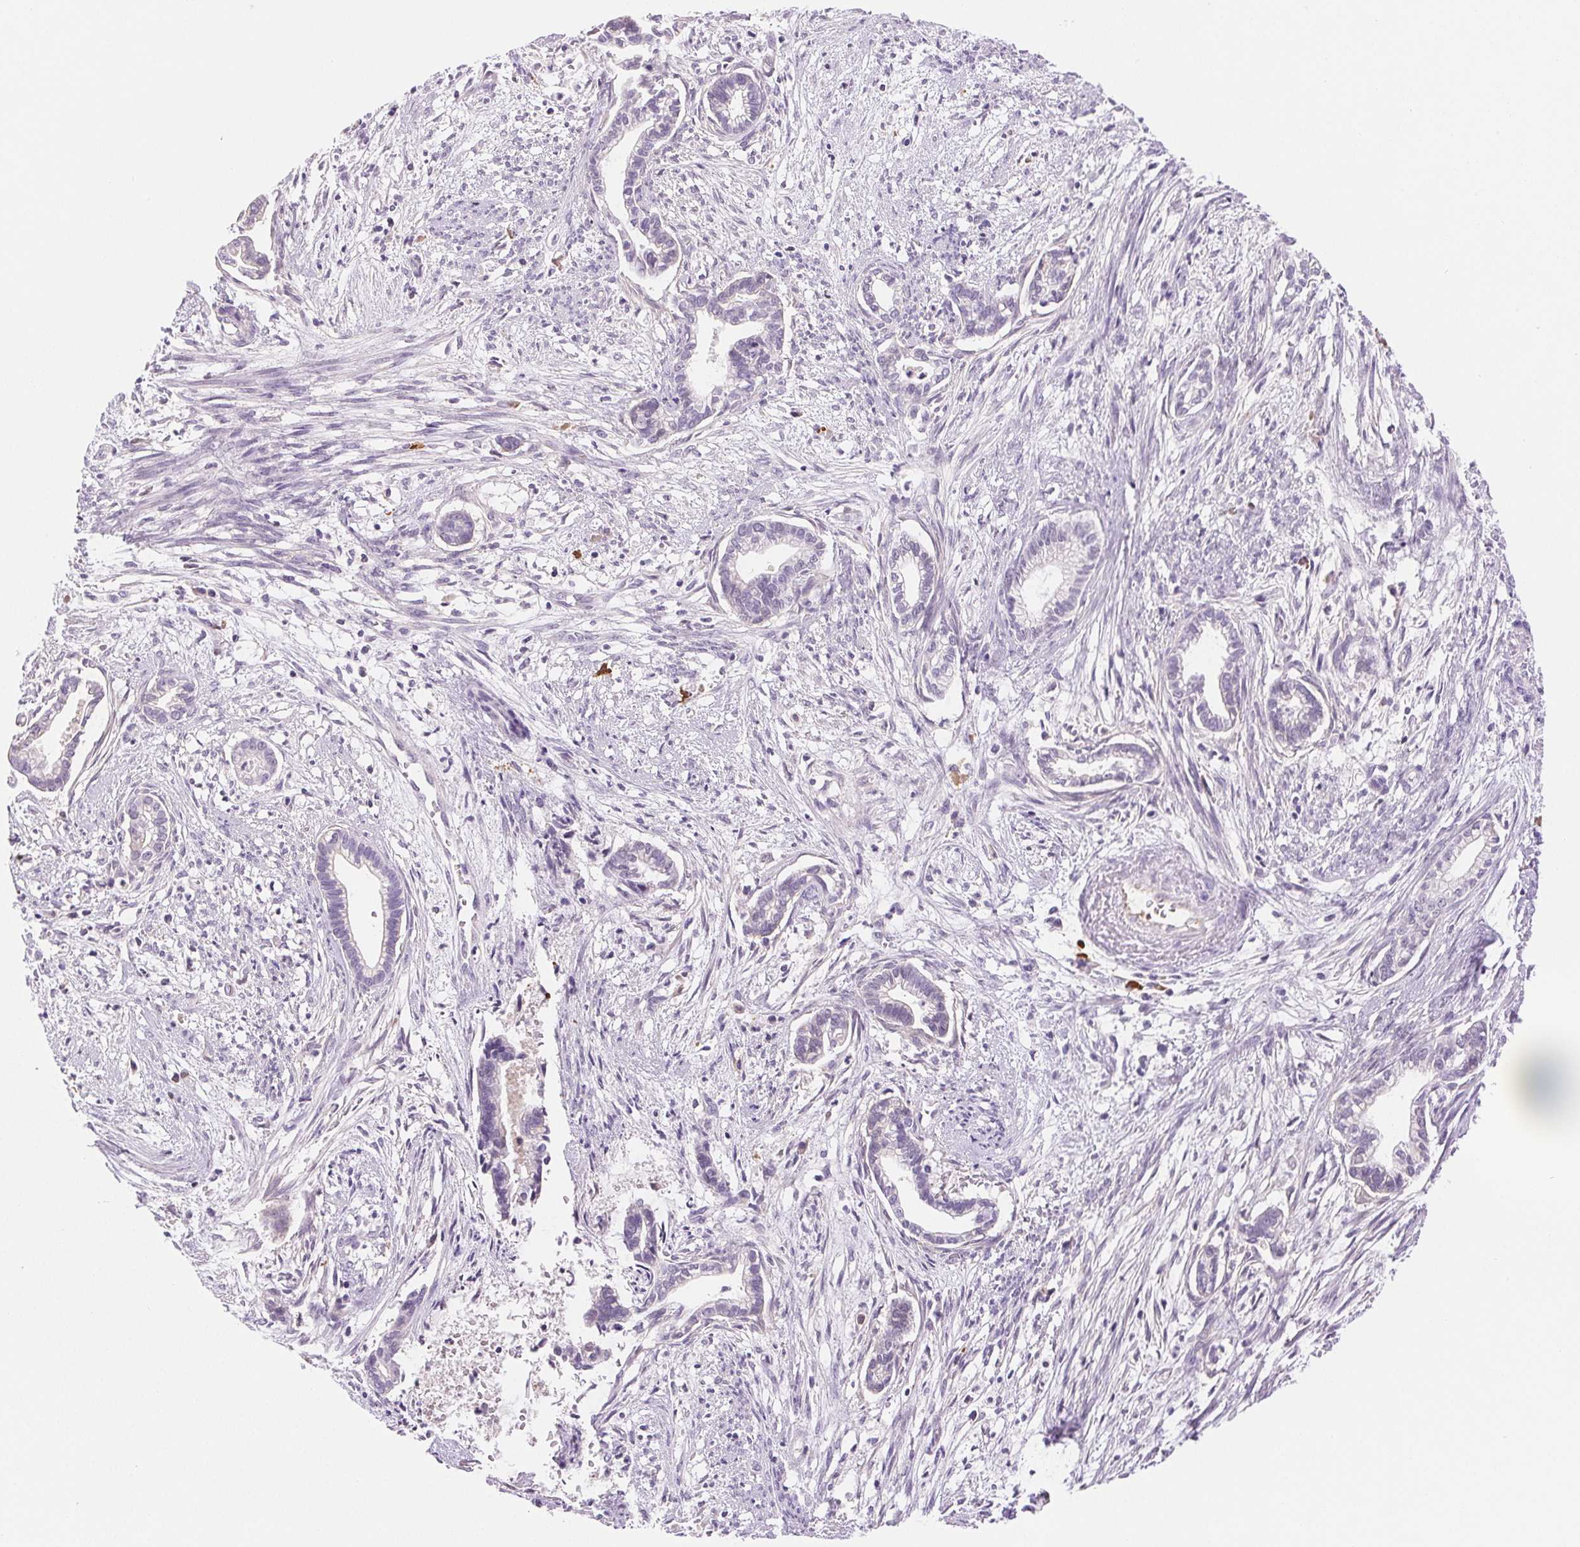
{"staining": {"intensity": "negative", "quantity": "none", "location": "none"}, "tissue": "cervical cancer", "cell_type": "Tumor cells", "image_type": "cancer", "snomed": [{"axis": "morphology", "description": "Adenocarcinoma, NOS"}, {"axis": "topography", "description": "Cervix"}], "caption": "High power microscopy image of an IHC photomicrograph of adenocarcinoma (cervical), revealing no significant positivity in tumor cells. The staining was performed using DAB to visualize the protein expression in brown, while the nuclei were stained in blue with hematoxylin (Magnification: 20x).", "gene": "IFIT1B", "patient": {"sex": "female", "age": 62}}